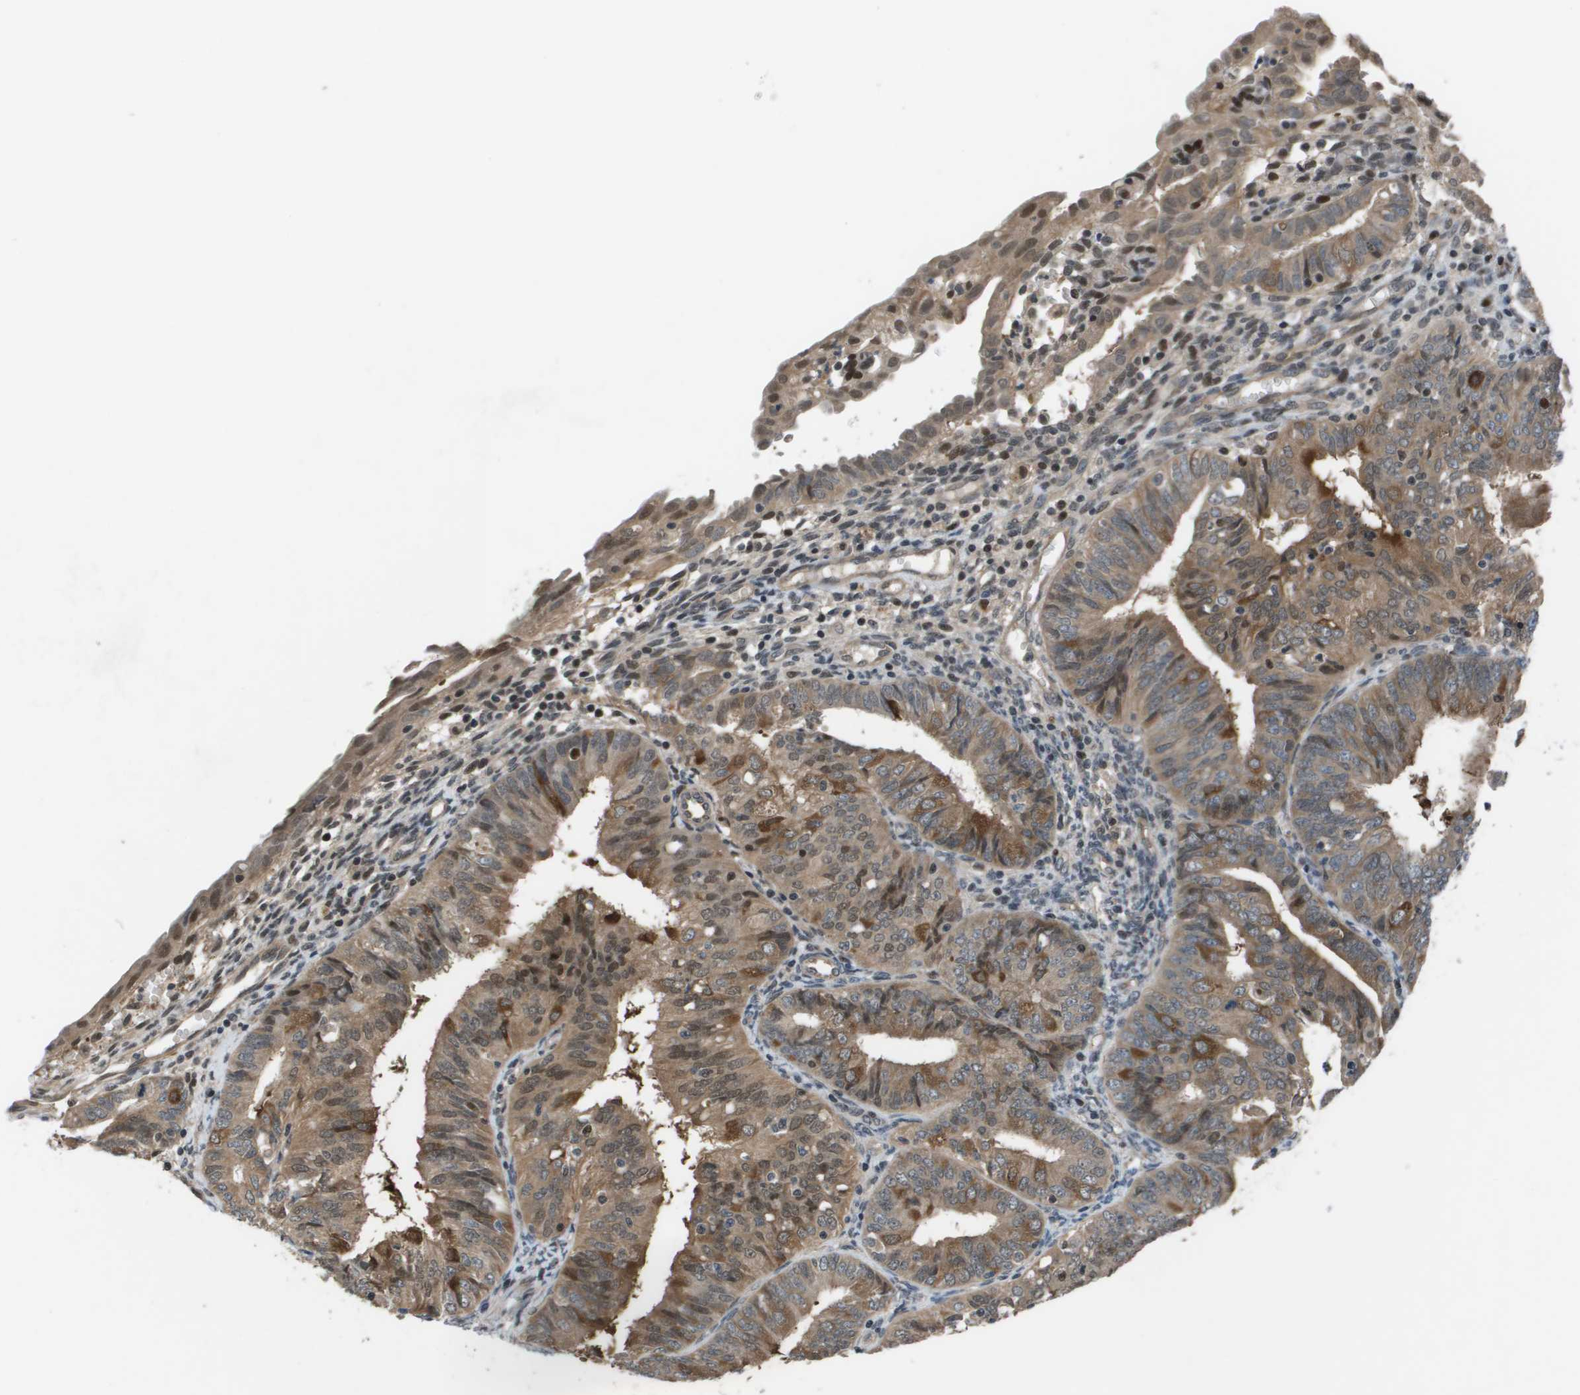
{"staining": {"intensity": "moderate", "quantity": ">75%", "location": "cytoplasmic/membranous"}, "tissue": "endometrial cancer", "cell_type": "Tumor cells", "image_type": "cancer", "snomed": [{"axis": "morphology", "description": "Adenocarcinoma, NOS"}, {"axis": "topography", "description": "Endometrium"}], "caption": "IHC of human endometrial cancer (adenocarcinoma) reveals medium levels of moderate cytoplasmic/membranous positivity in approximately >75% of tumor cells. Nuclei are stained in blue.", "gene": "ENPP5", "patient": {"sex": "female", "age": 58}}